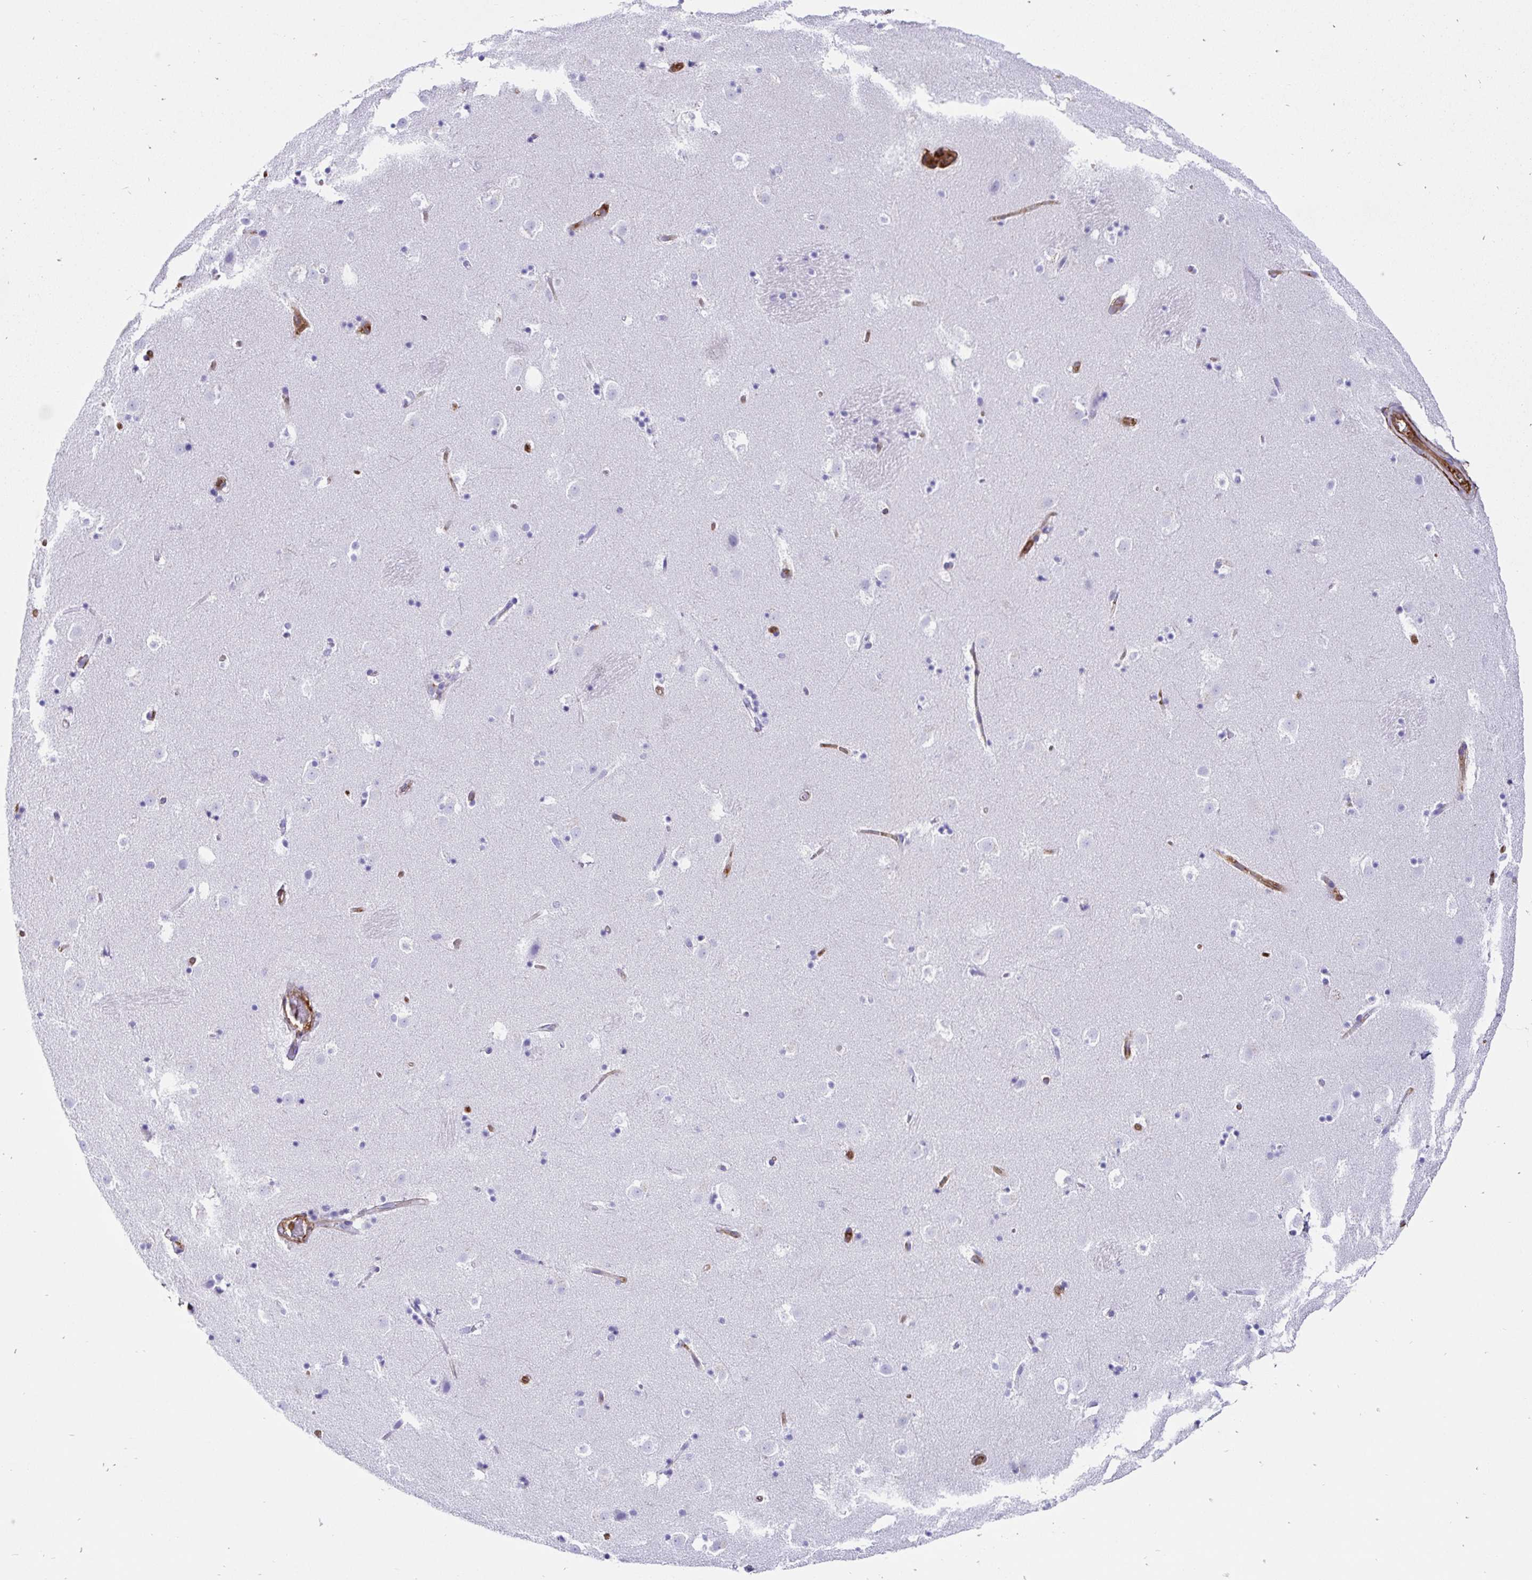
{"staining": {"intensity": "negative", "quantity": "none", "location": "none"}, "tissue": "caudate", "cell_type": "Glial cells", "image_type": "normal", "snomed": [{"axis": "morphology", "description": "Normal tissue, NOS"}, {"axis": "topography", "description": "Lateral ventricle wall"}], "caption": "IHC histopathology image of benign caudate stained for a protein (brown), which demonstrates no positivity in glial cells.", "gene": "ANXA2", "patient": {"sex": "male", "age": 37}}